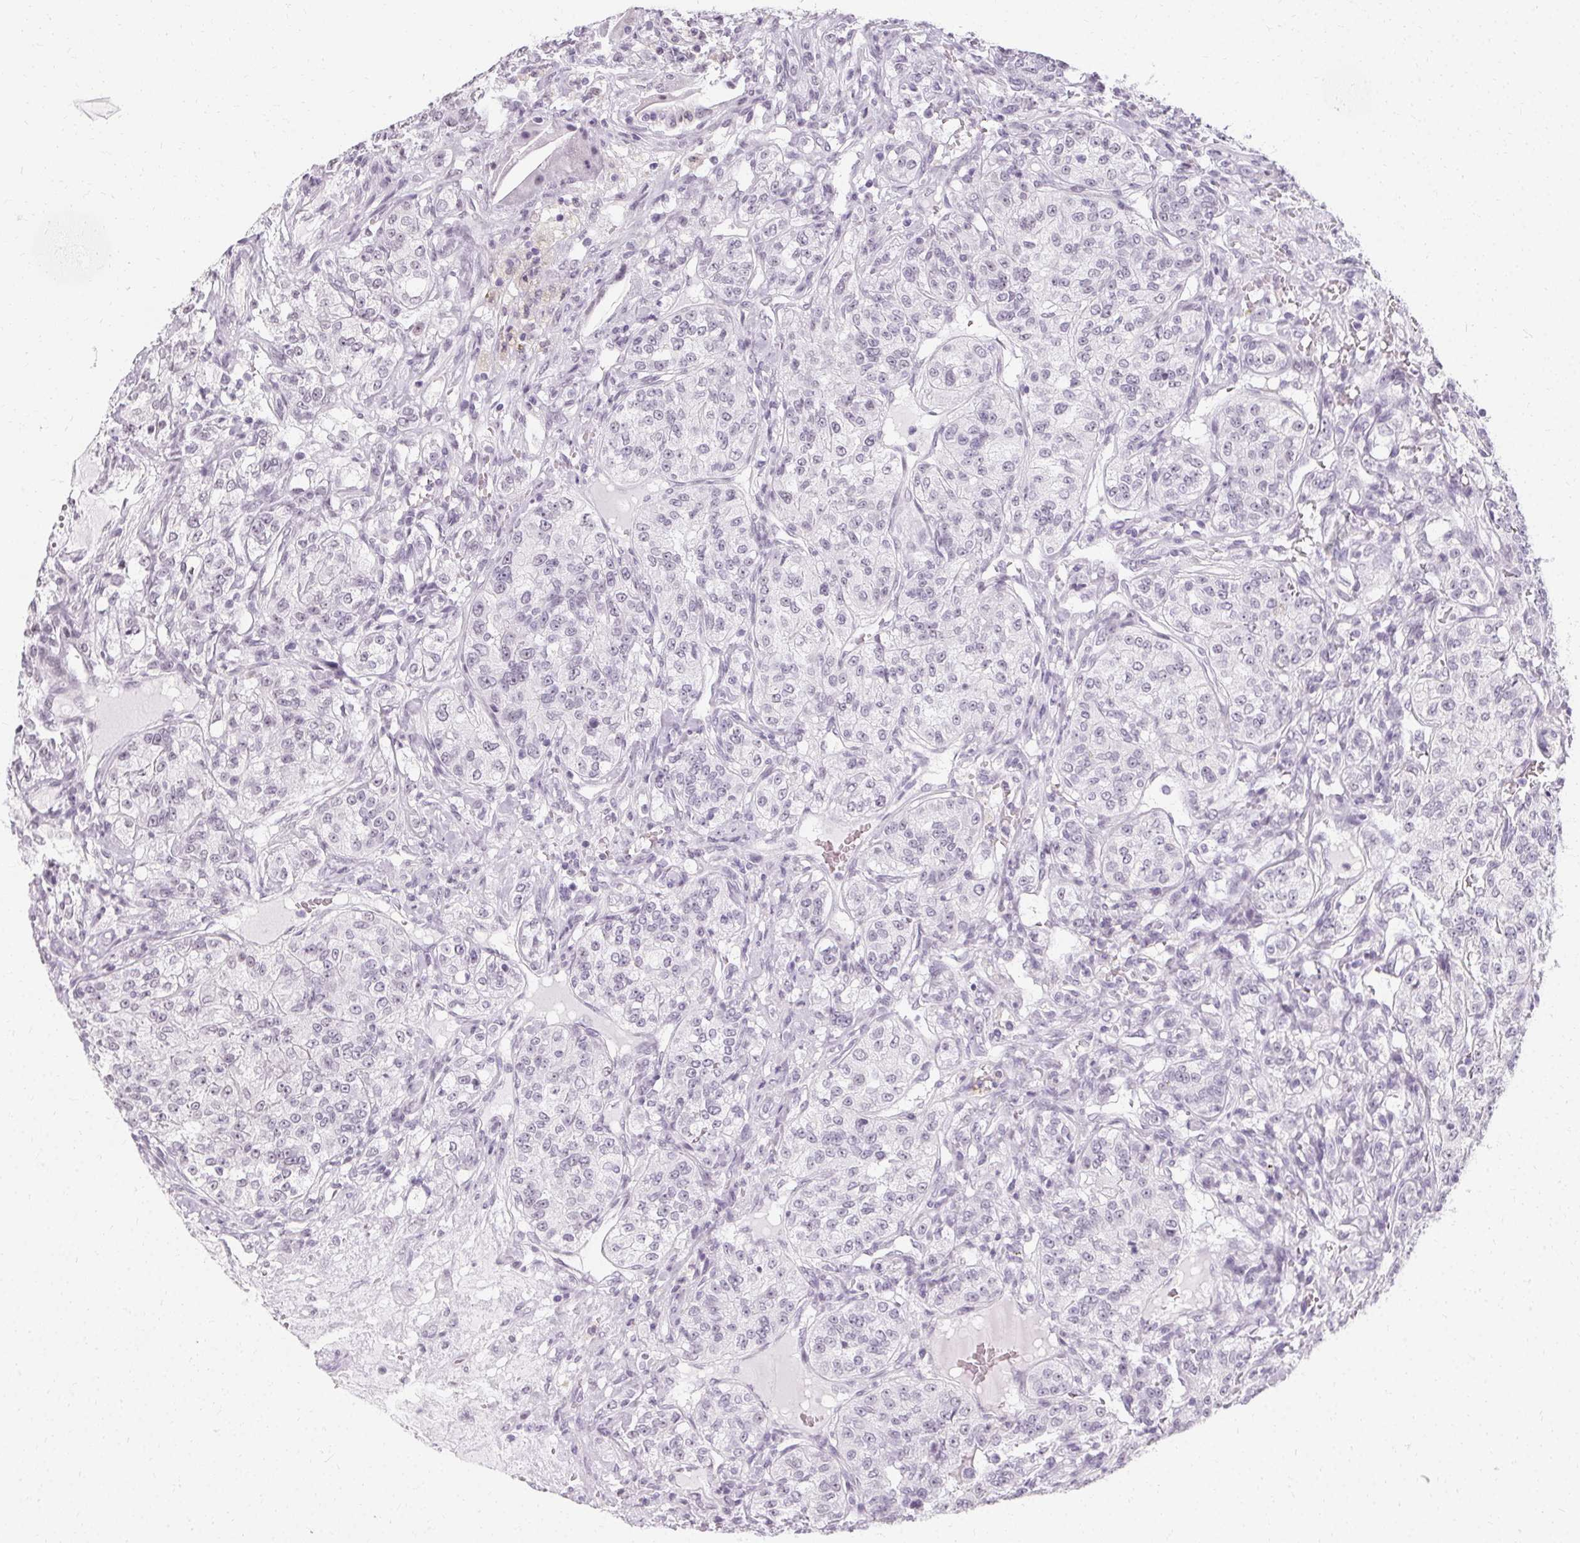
{"staining": {"intensity": "negative", "quantity": "none", "location": "none"}, "tissue": "renal cancer", "cell_type": "Tumor cells", "image_type": "cancer", "snomed": [{"axis": "morphology", "description": "Adenocarcinoma, NOS"}, {"axis": "topography", "description": "Kidney"}], "caption": "A micrograph of renal adenocarcinoma stained for a protein displays no brown staining in tumor cells. (Immunohistochemistry (ihc), brightfield microscopy, high magnification).", "gene": "SYNPR", "patient": {"sex": "female", "age": 63}}